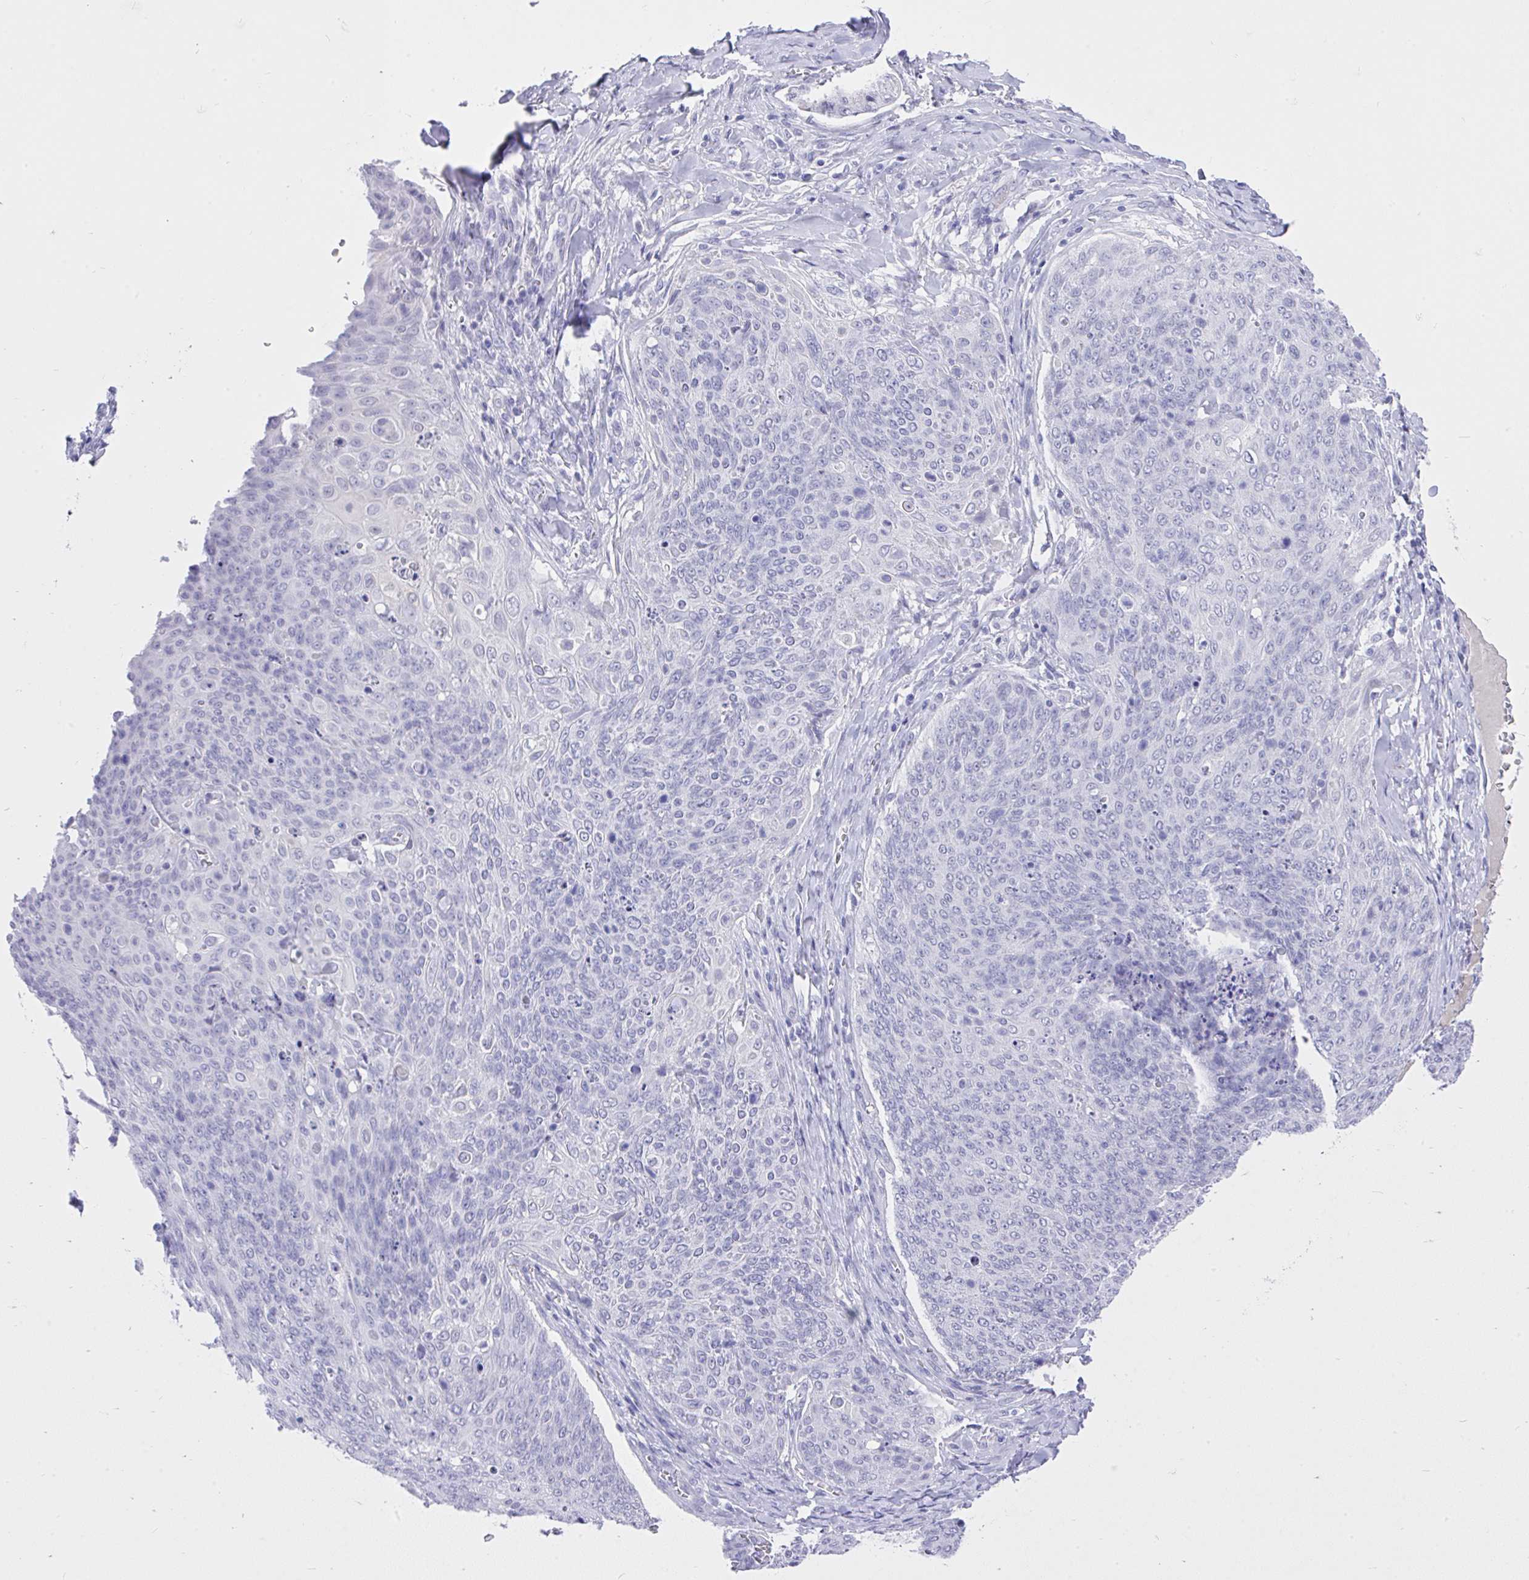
{"staining": {"intensity": "negative", "quantity": "none", "location": "none"}, "tissue": "skin cancer", "cell_type": "Tumor cells", "image_type": "cancer", "snomed": [{"axis": "morphology", "description": "Squamous cell carcinoma, NOS"}, {"axis": "topography", "description": "Skin"}, {"axis": "topography", "description": "Vulva"}], "caption": "A photomicrograph of human squamous cell carcinoma (skin) is negative for staining in tumor cells. The staining was performed using DAB (3,3'-diaminobenzidine) to visualize the protein expression in brown, while the nuclei were stained in blue with hematoxylin (Magnification: 20x).", "gene": "MS4A12", "patient": {"sex": "female", "age": 85}}